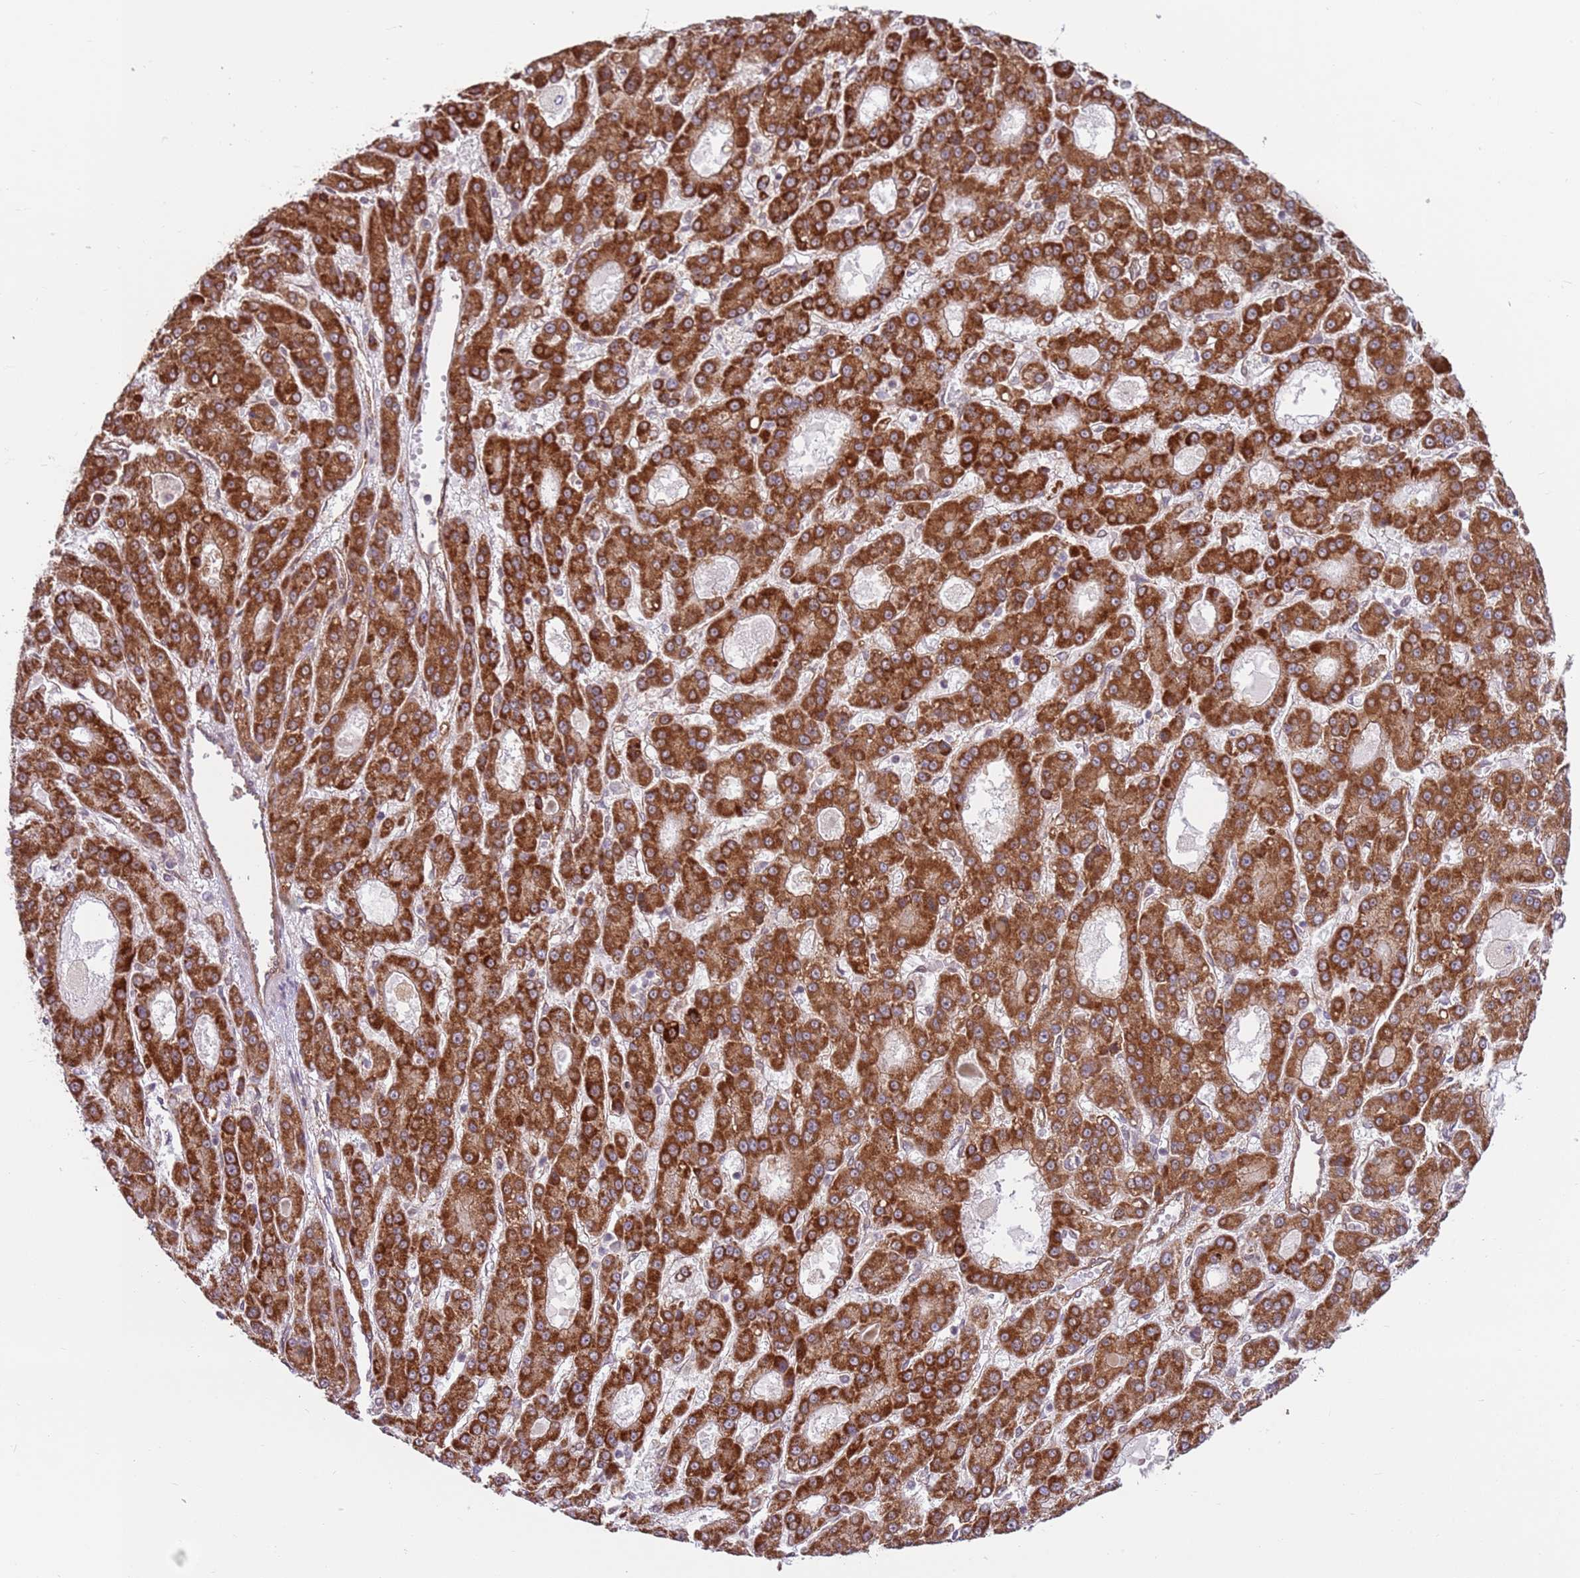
{"staining": {"intensity": "strong", "quantity": ">75%", "location": "cytoplasmic/membranous"}, "tissue": "liver cancer", "cell_type": "Tumor cells", "image_type": "cancer", "snomed": [{"axis": "morphology", "description": "Carcinoma, Hepatocellular, NOS"}, {"axis": "topography", "description": "Liver"}], "caption": "Liver cancer (hepatocellular carcinoma) tissue reveals strong cytoplasmic/membranous expression in about >75% of tumor cells", "gene": "DCAF4", "patient": {"sex": "male", "age": 70}}